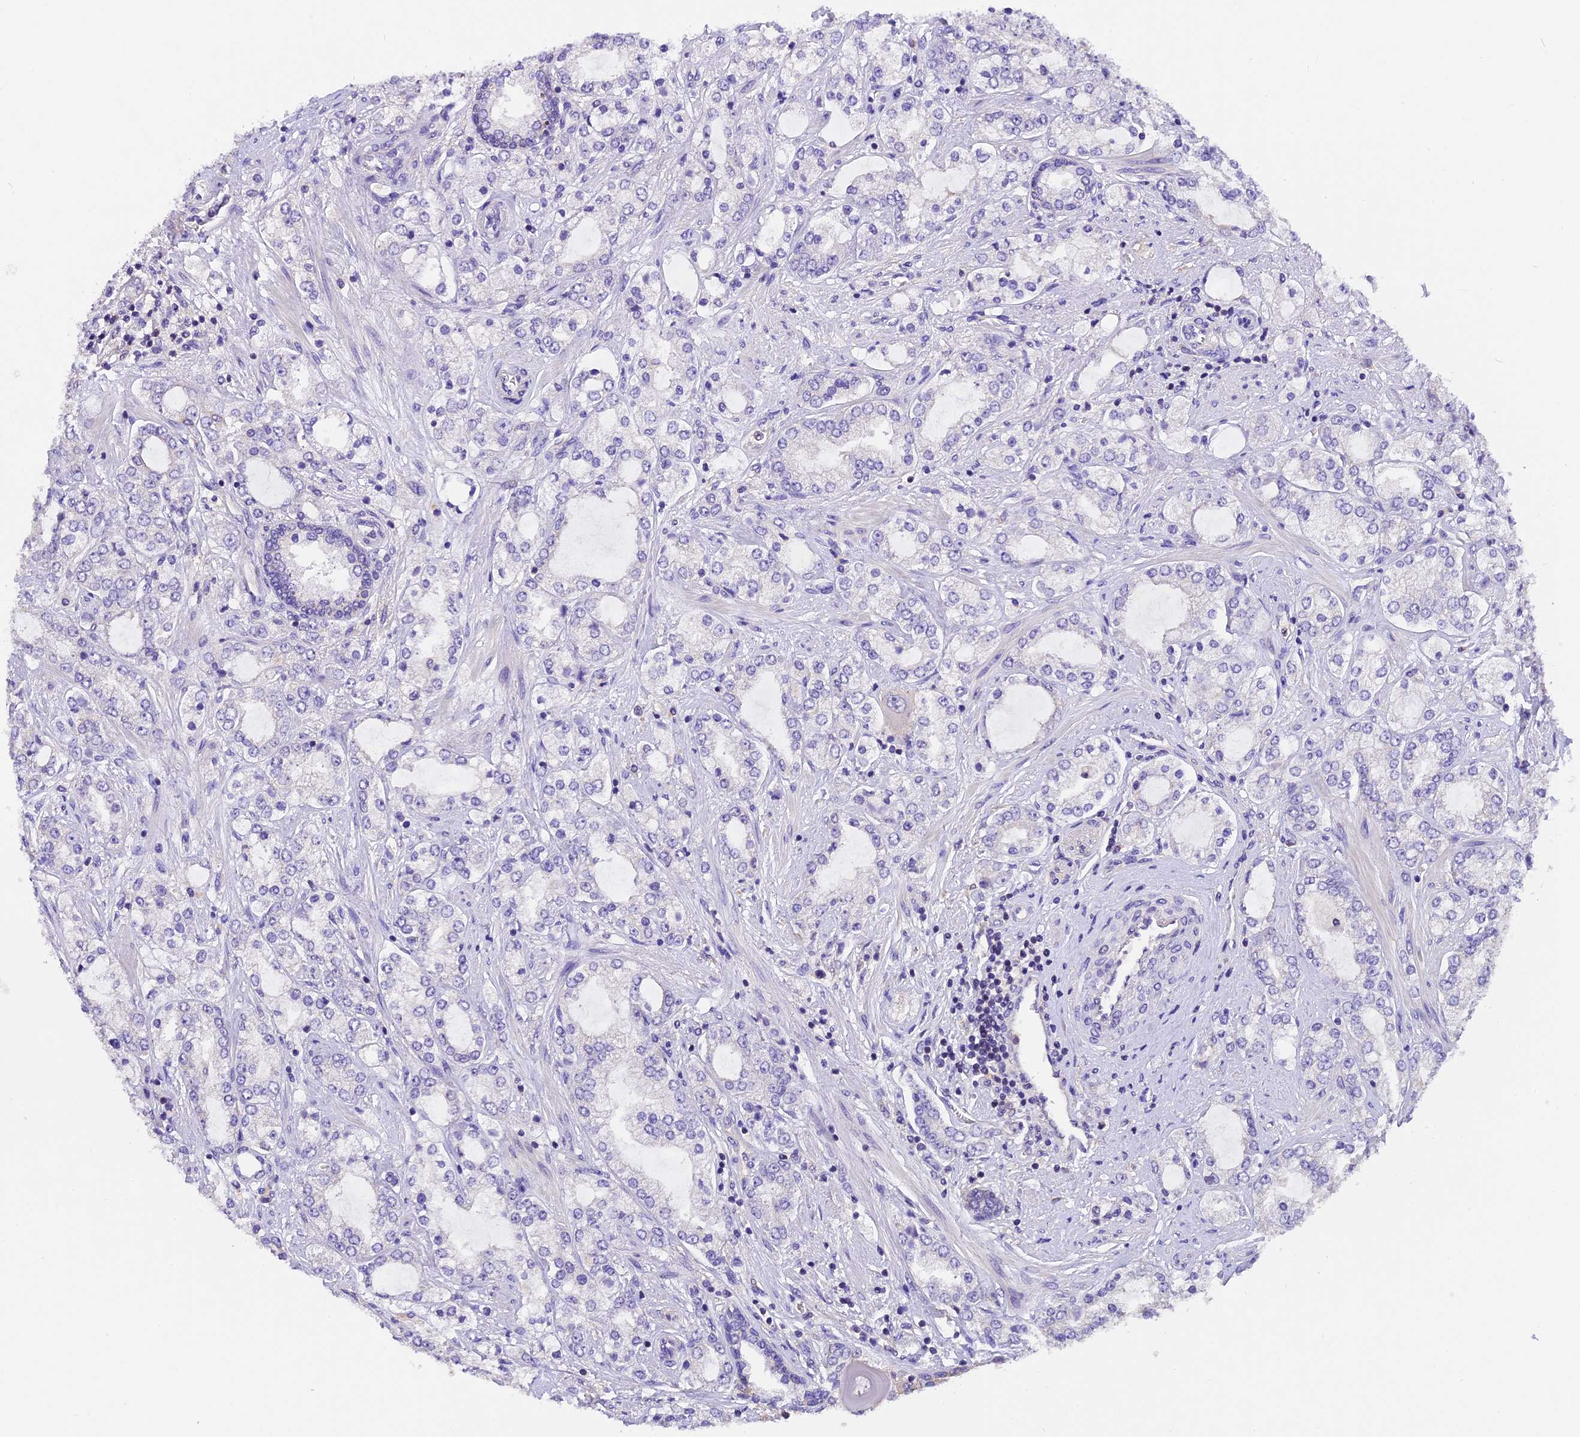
{"staining": {"intensity": "negative", "quantity": "none", "location": "none"}, "tissue": "prostate cancer", "cell_type": "Tumor cells", "image_type": "cancer", "snomed": [{"axis": "morphology", "description": "Adenocarcinoma, High grade"}, {"axis": "topography", "description": "Prostate"}], "caption": "The immunohistochemistry (IHC) micrograph has no significant staining in tumor cells of high-grade adenocarcinoma (prostate) tissue.", "gene": "AP3B2", "patient": {"sex": "male", "age": 64}}